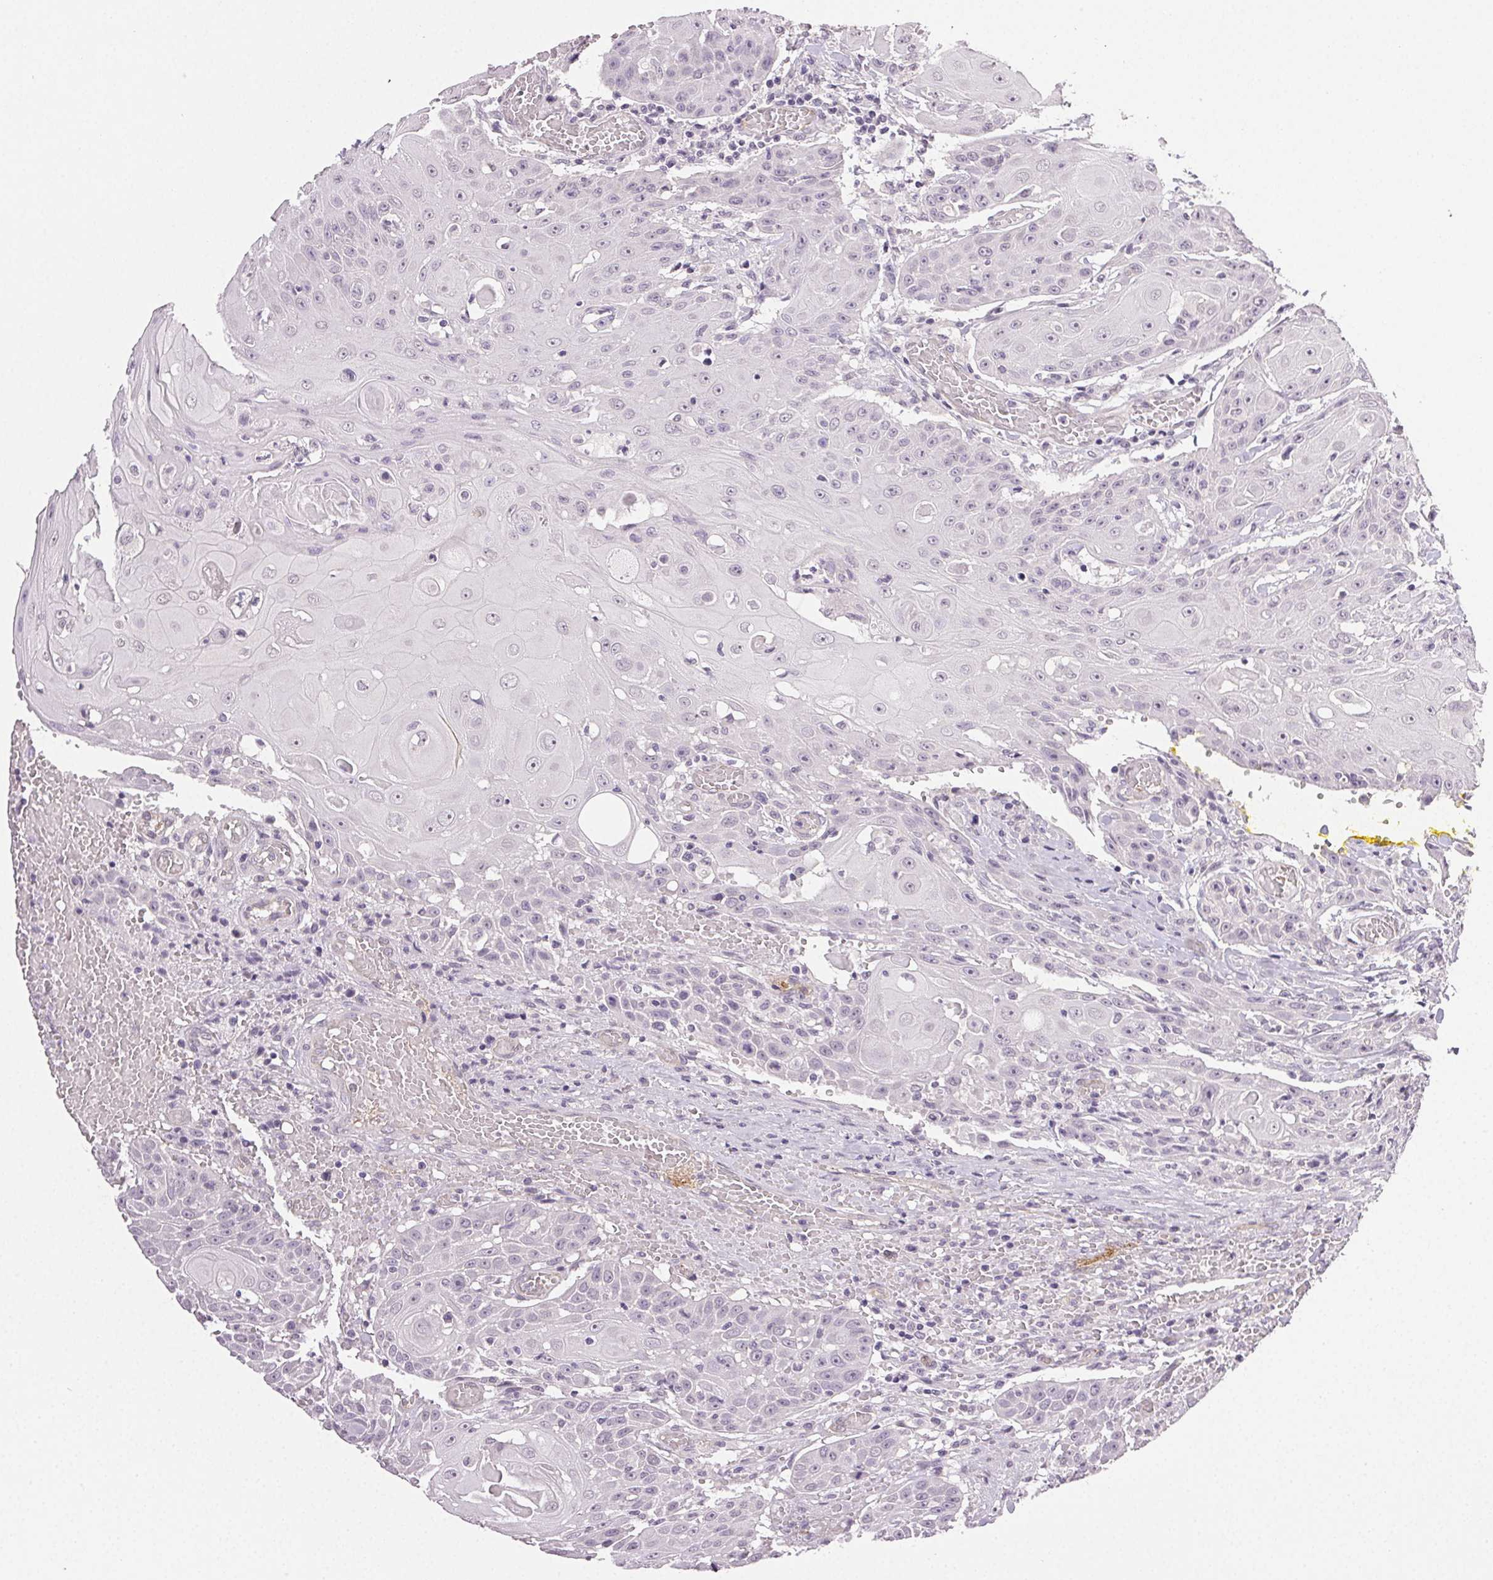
{"staining": {"intensity": "negative", "quantity": "none", "location": "none"}, "tissue": "head and neck cancer", "cell_type": "Tumor cells", "image_type": "cancer", "snomed": [{"axis": "morphology", "description": "Normal tissue, NOS"}, {"axis": "morphology", "description": "Squamous cell carcinoma, NOS"}, {"axis": "topography", "description": "Oral tissue"}, {"axis": "topography", "description": "Head-Neck"}], "caption": "DAB immunohistochemical staining of human squamous cell carcinoma (head and neck) displays no significant staining in tumor cells.", "gene": "PLCB1", "patient": {"sex": "female", "age": 55}}